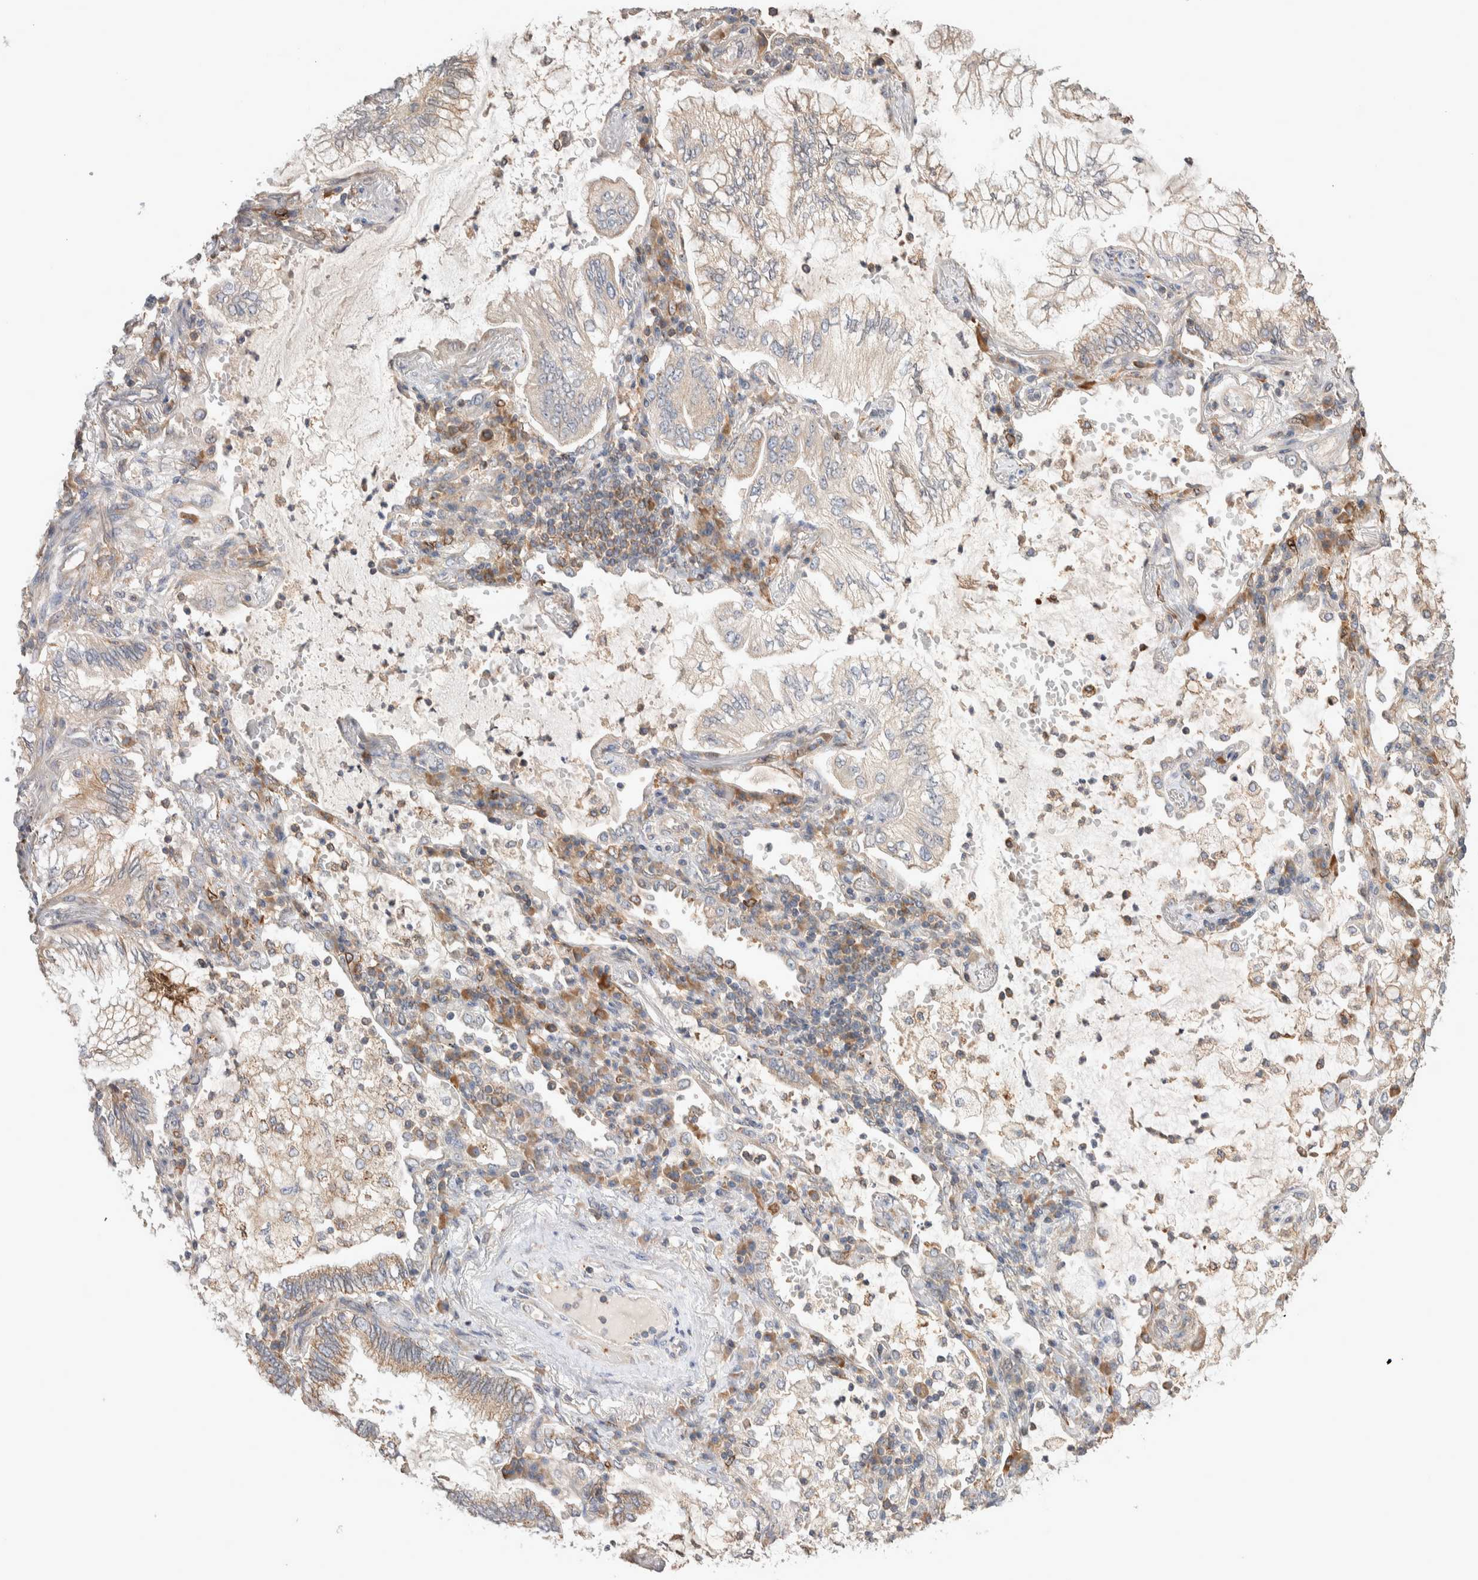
{"staining": {"intensity": "weak", "quantity": "25%-75%", "location": "cytoplasmic/membranous"}, "tissue": "lung cancer", "cell_type": "Tumor cells", "image_type": "cancer", "snomed": [{"axis": "morphology", "description": "Adenocarcinoma, NOS"}, {"axis": "topography", "description": "Lung"}], "caption": "IHC histopathology image of human lung cancer (adenocarcinoma) stained for a protein (brown), which displays low levels of weak cytoplasmic/membranous staining in approximately 25%-75% of tumor cells.", "gene": "DEPTOR", "patient": {"sex": "female", "age": 70}}